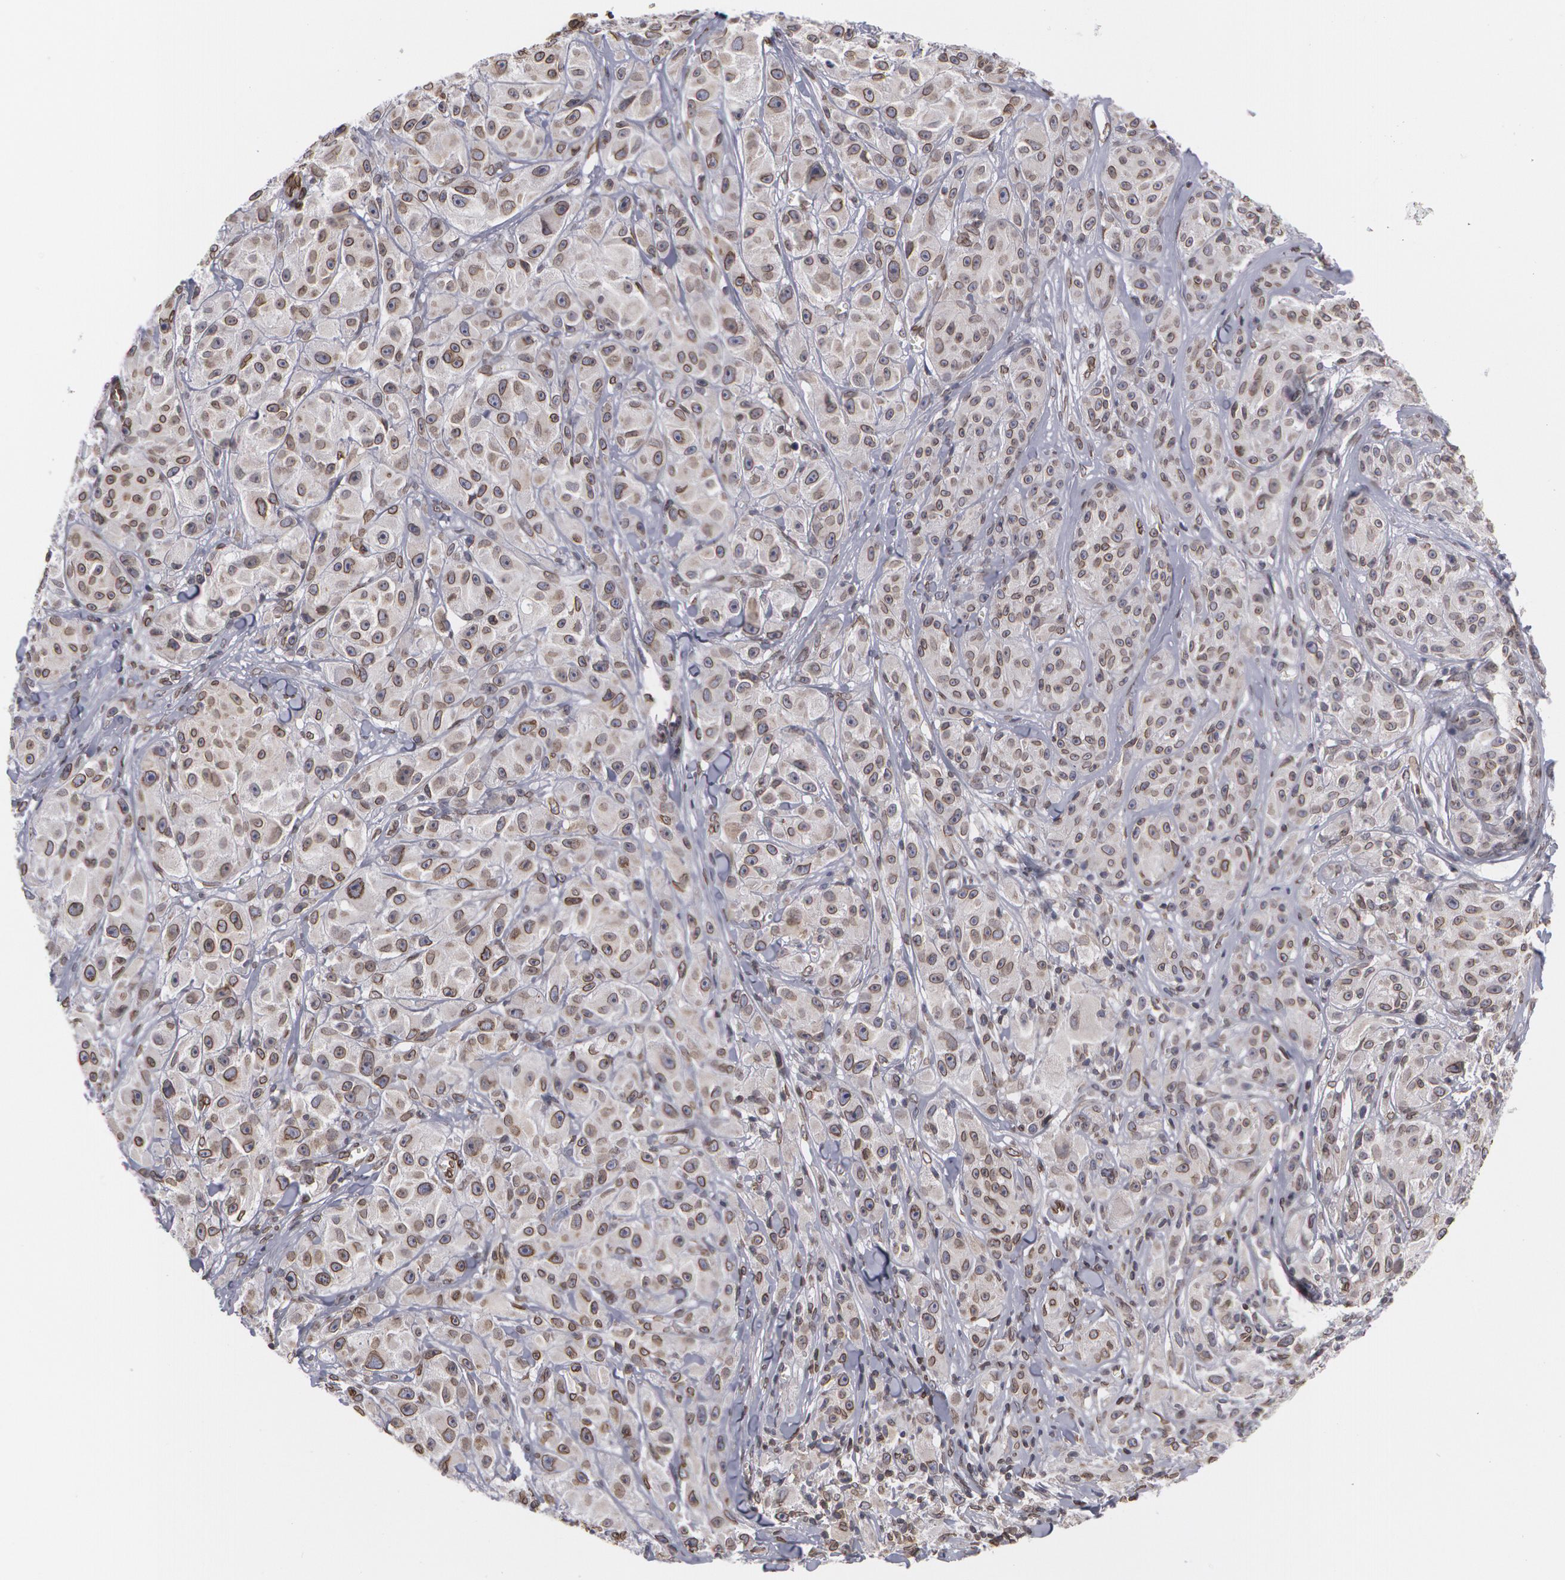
{"staining": {"intensity": "weak", "quantity": "<25%", "location": "nuclear"}, "tissue": "melanoma", "cell_type": "Tumor cells", "image_type": "cancer", "snomed": [{"axis": "morphology", "description": "Malignant melanoma, NOS"}, {"axis": "topography", "description": "Skin"}], "caption": "High magnification brightfield microscopy of melanoma stained with DAB (brown) and counterstained with hematoxylin (blue): tumor cells show no significant expression.", "gene": "EMD", "patient": {"sex": "male", "age": 56}}